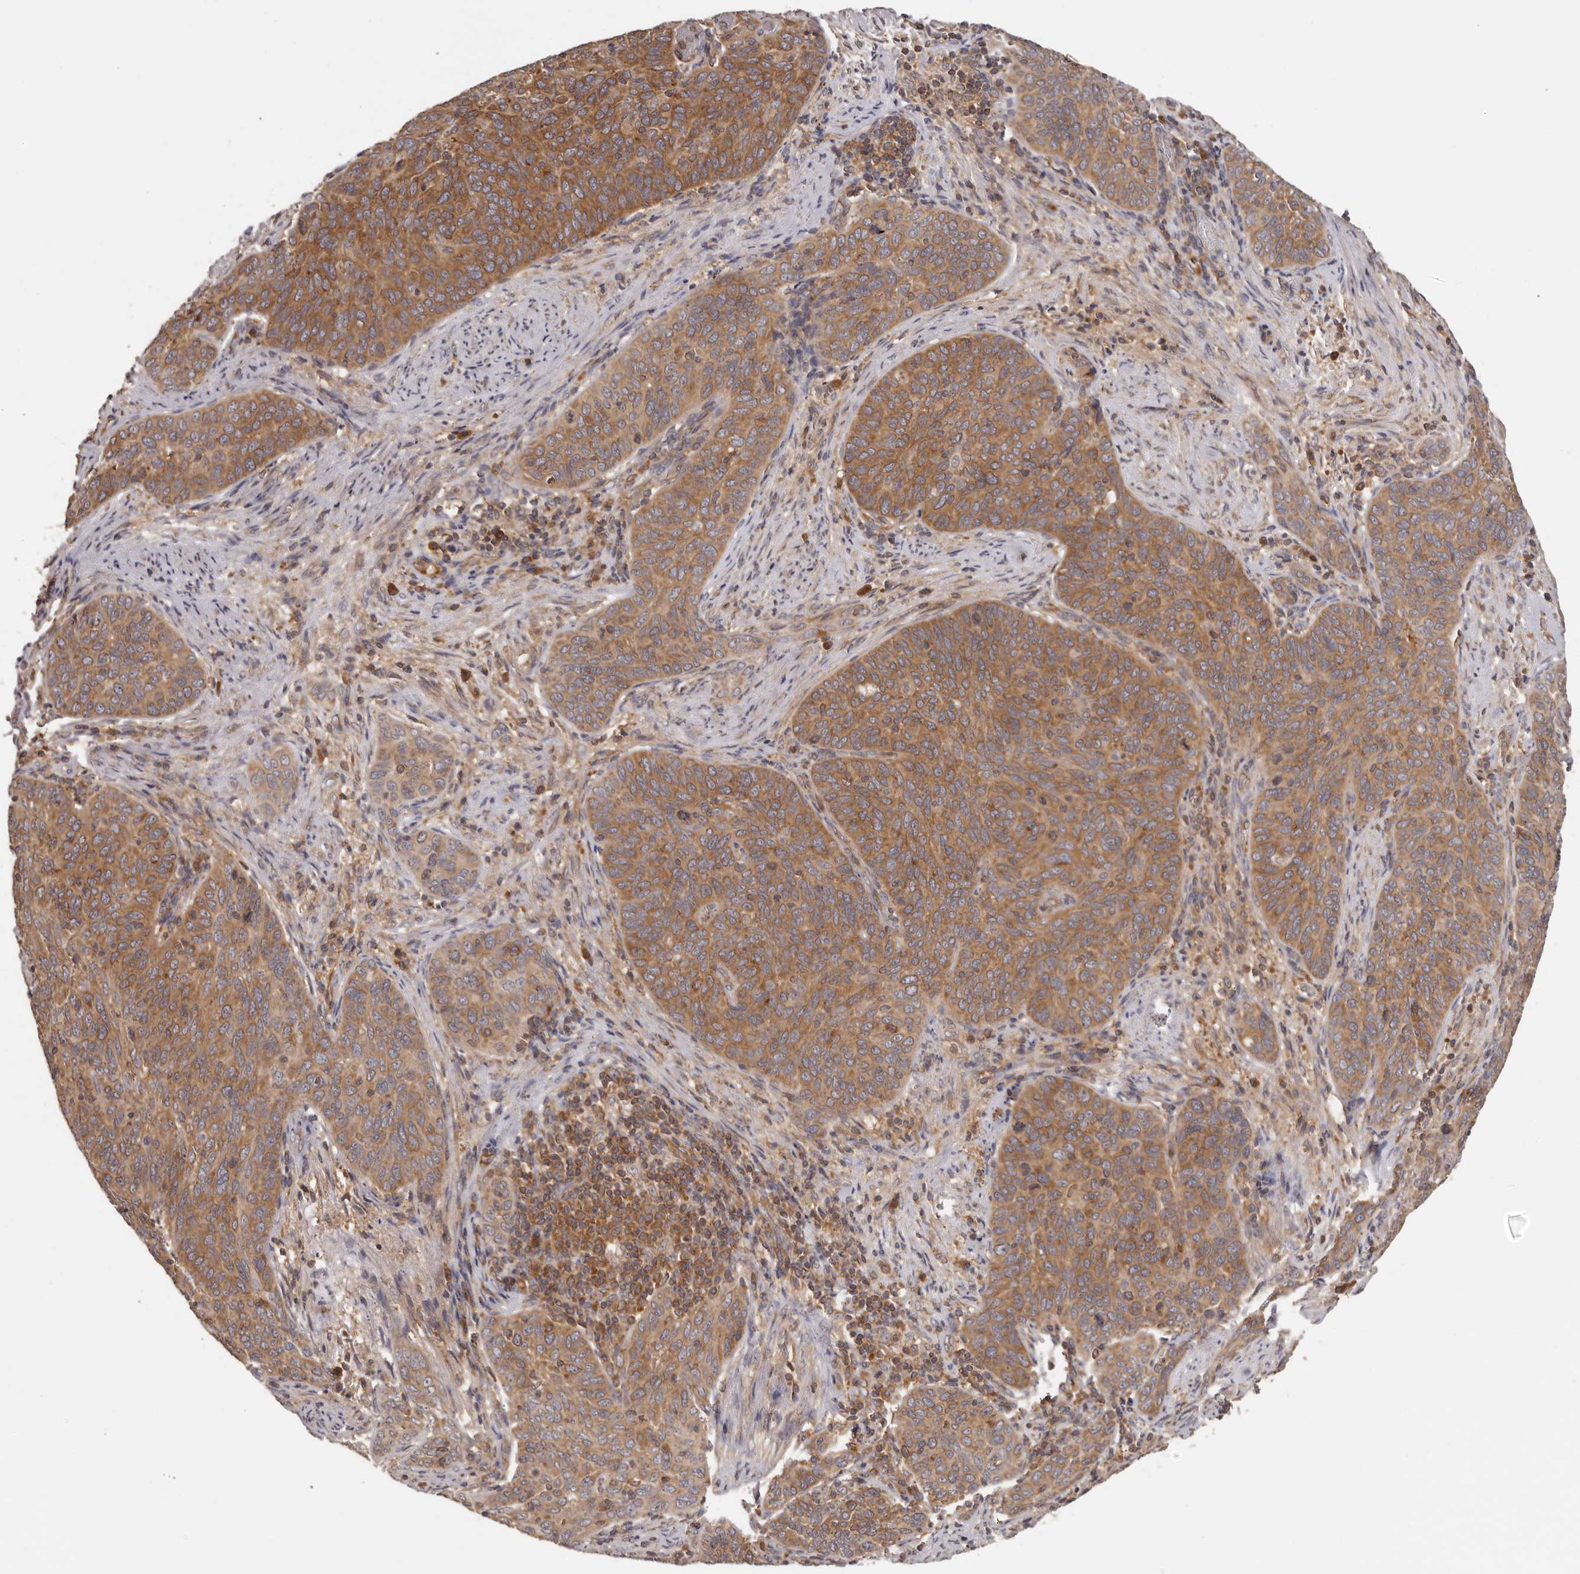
{"staining": {"intensity": "moderate", "quantity": ">75%", "location": "cytoplasmic/membranous"}, "tissue": "cervical cancer", "cell_type": "Tumor cells", "image_type": "cancer", "snomed": [{"axis": "morphology", "description": "Squamous cell carcinoma, NOS"}, {"axis": "topography", "description": "Cervix"}], "caption": "Cervical cancer stained with IHC displays moderate cytoplasmic/membranous staining in approximately >75% of tumor cells.", "gene": "EEF1E1", "patient": {"sex": "female", "age": 60}}